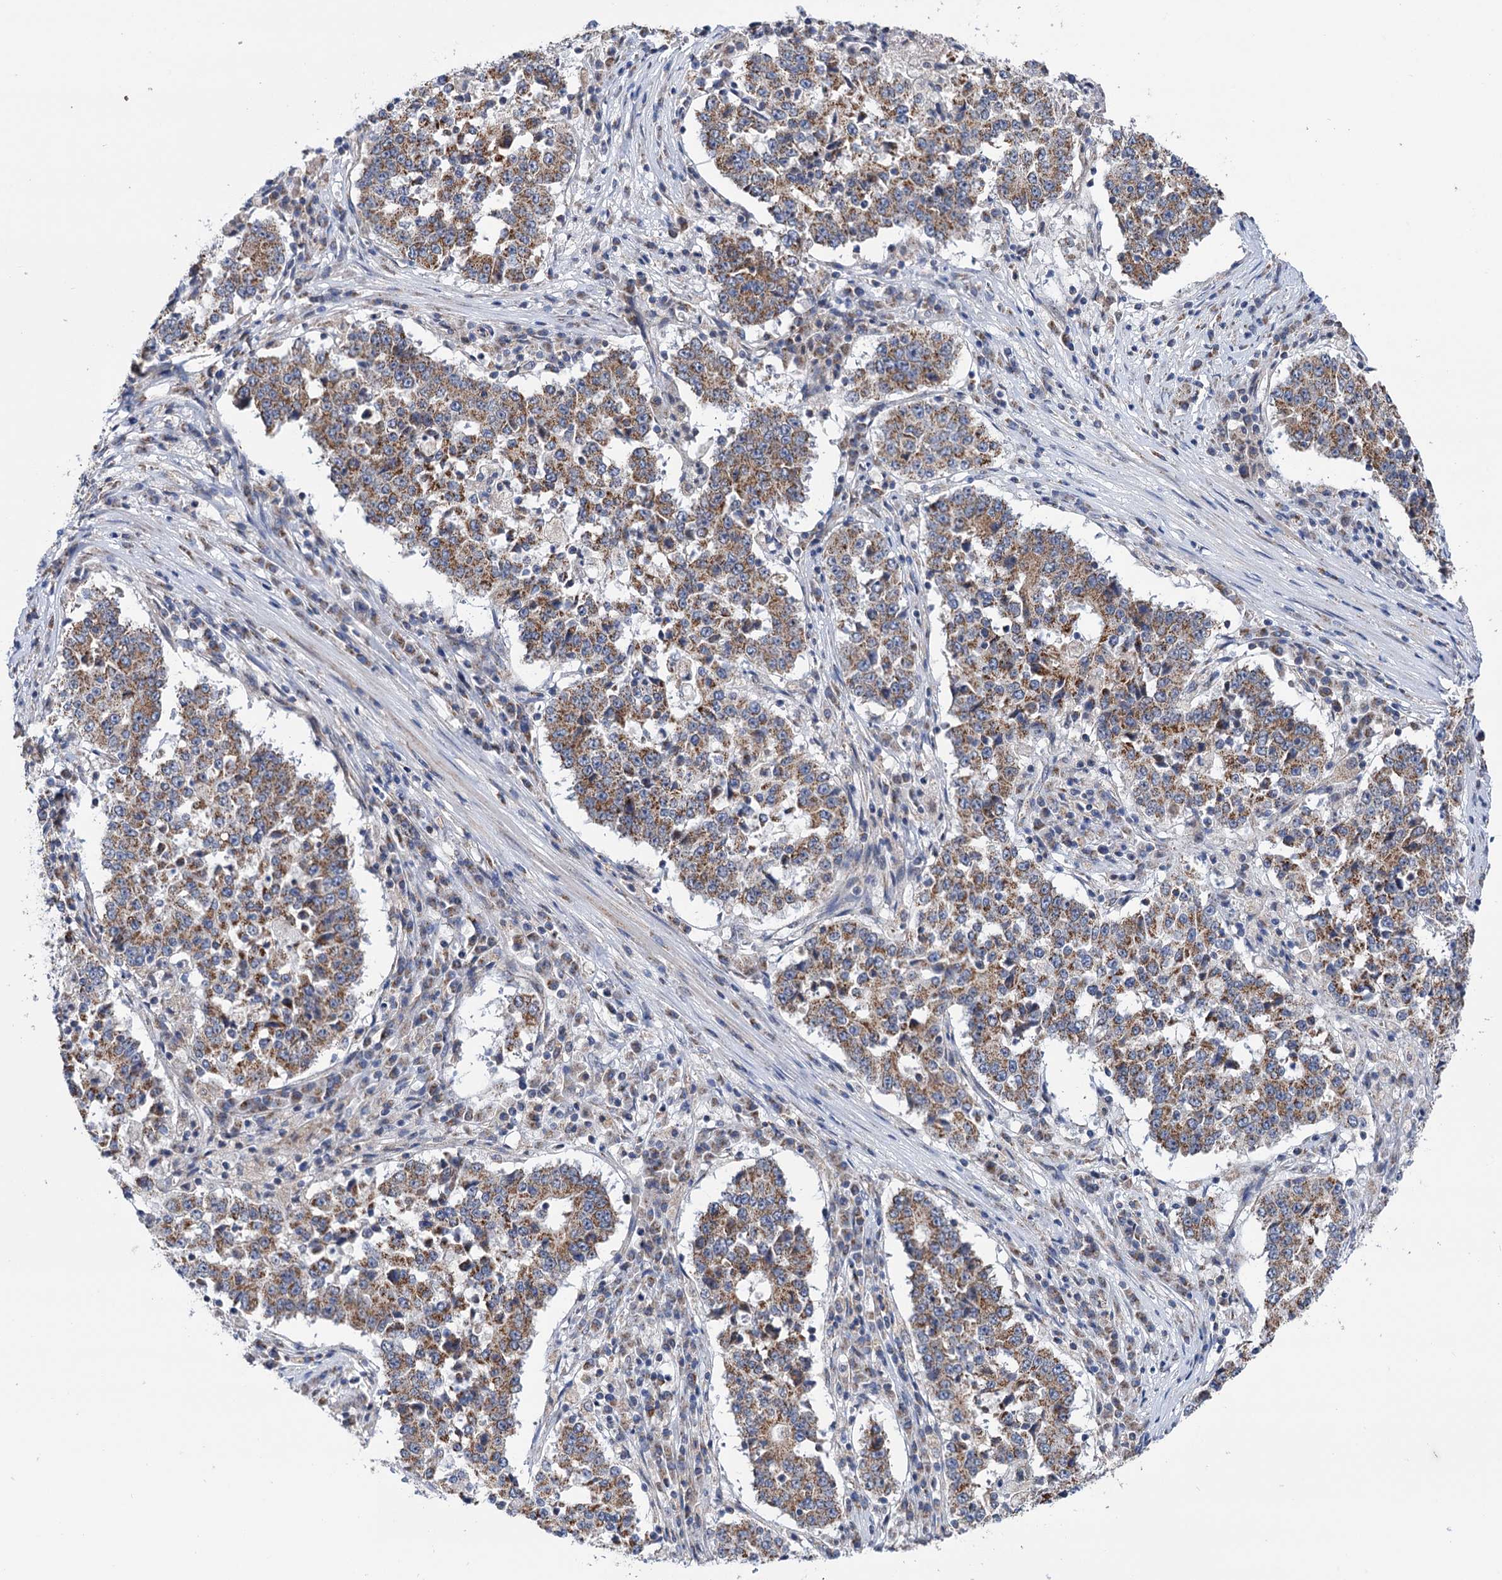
{"staining": {"intensity": "moderate", "quantity": ">75%", "location": "cytoplasmic/membranous"}, "tissue": "stomach cancer", "cell_type": "Tumor cells", "image_type": "cancer", "snomed": [{"axis": "morphology", "description": "Adenocarcinoma, NOS"}, {"axis": "topography", "description": "Stomach"}], "caption": "Moderate cytoplasmic/membranous protein expression is appreciated in about >75% of tumor cells in stomach adenocarcinoma.", "gene": "SUCLA2", "patient": {"sex": "male", "age": 59}}